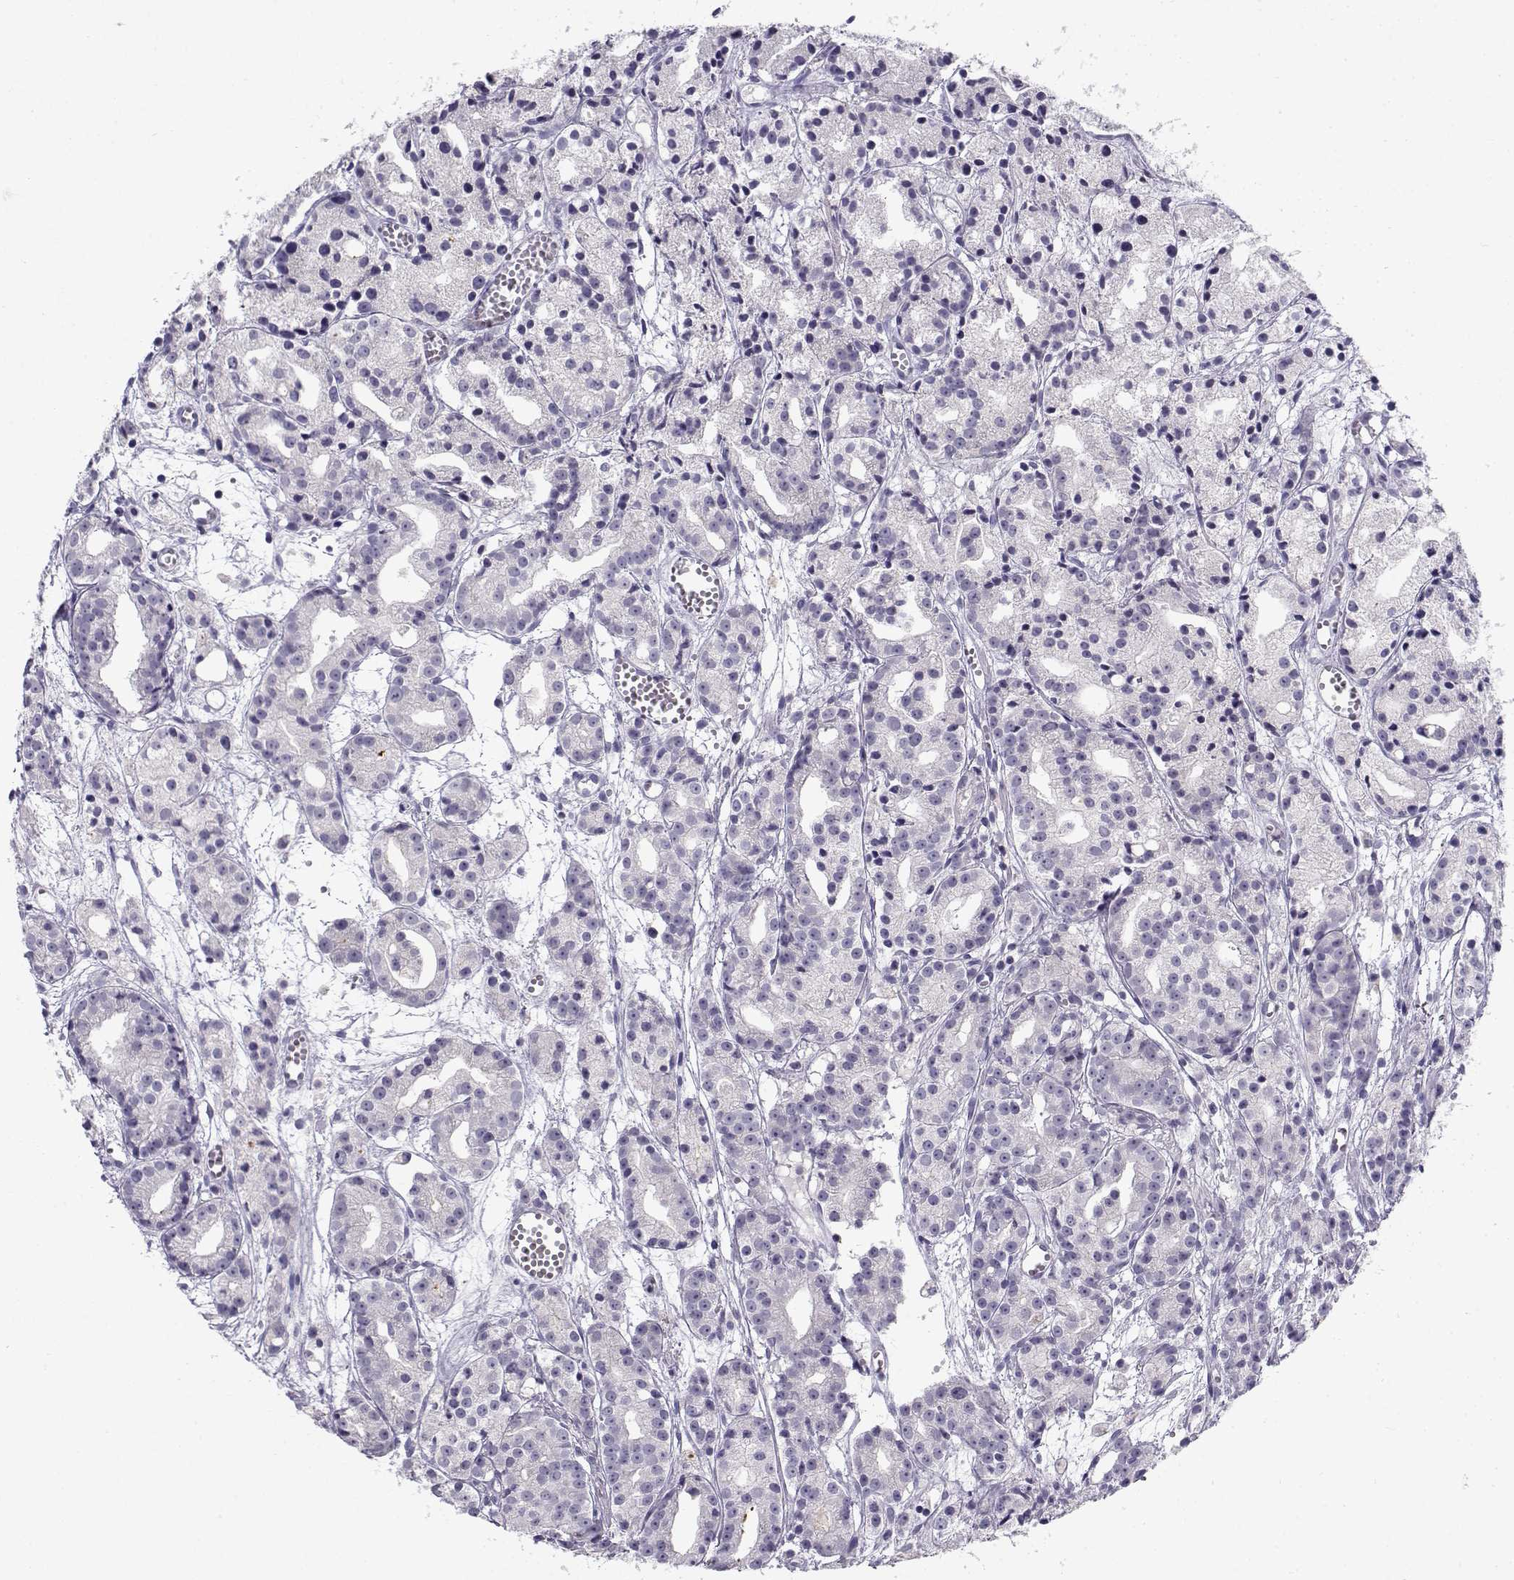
{"staining": {"intensity": "negative", "quantity": "none", "location": "none"}, "tissue": "prostate cancer", "cell_type": "Tumor cells", "image_type": "cancer", "snomed": [{"axis": "morphology", "description": "Adenocarcinoma, Medium grade"}, {"axis": "topography", "description": "Prostate"}], "caption": "This is an immunohistochemistry (IHC) histopathology image of human prostate cancer. There is no expression in tumor cells.", "gene": "FAM166A", "patient": {"sex": "male", "age": 74}}